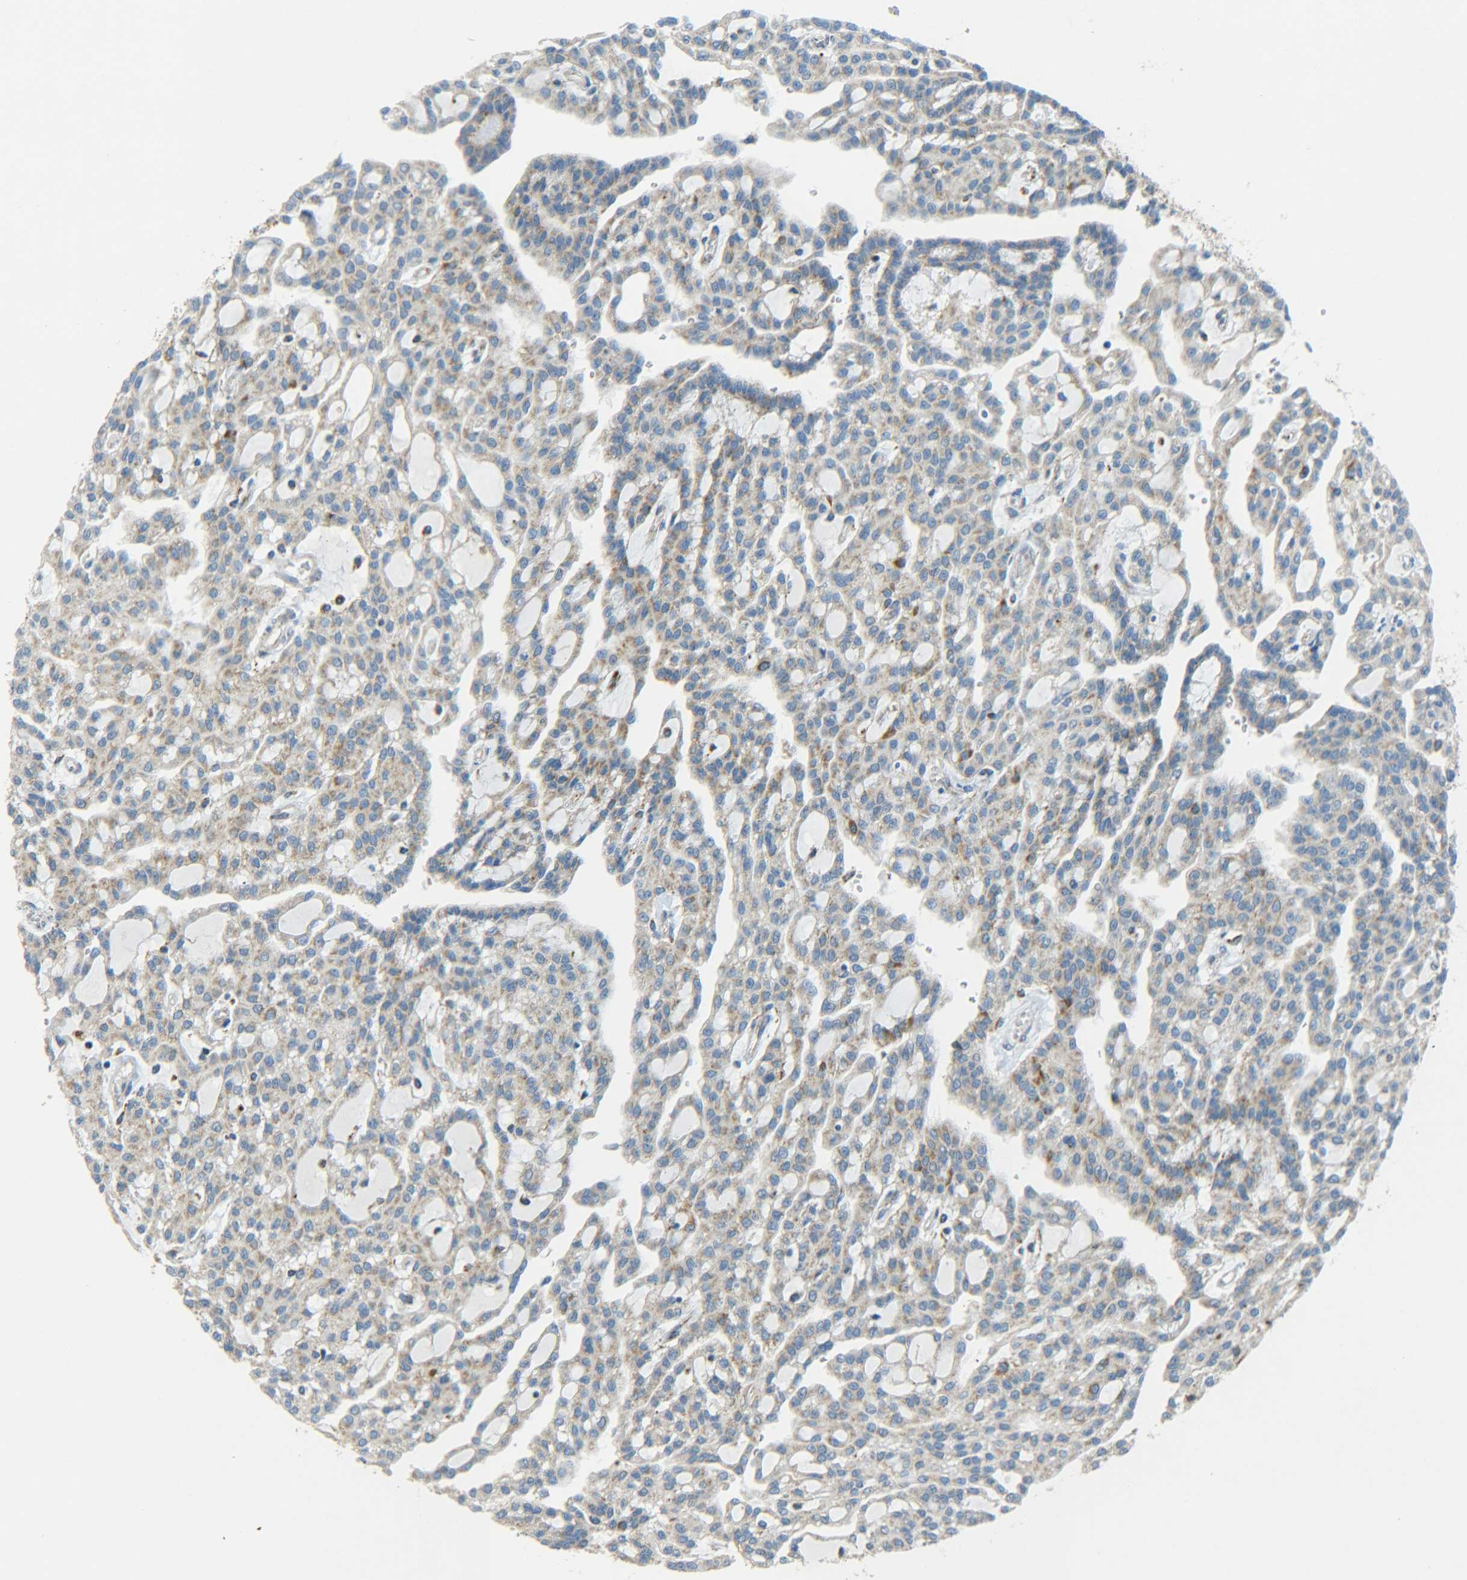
{"staining": {"intensity": "weak", "quantity": ">75%", "location": "cytoplasmic/membranous"}, "tissue": "renal cancer", "cell_type": "Tumor cells", "image_type": "cancer", "snomed": [{"axis": "morphology", "description": "Adenocarcinoma, NOS"}, {"axis": "topography", "description": "Kidney"}], "caption": "About >75% of tumor cells in human renal adenocarcinoma reveal weak cytoplasmic/membranous protein expression as visualized by brown immunohistochemical staining.", "gene": "CYB5R1", "patient": {"sex": "male", "age": 63}}